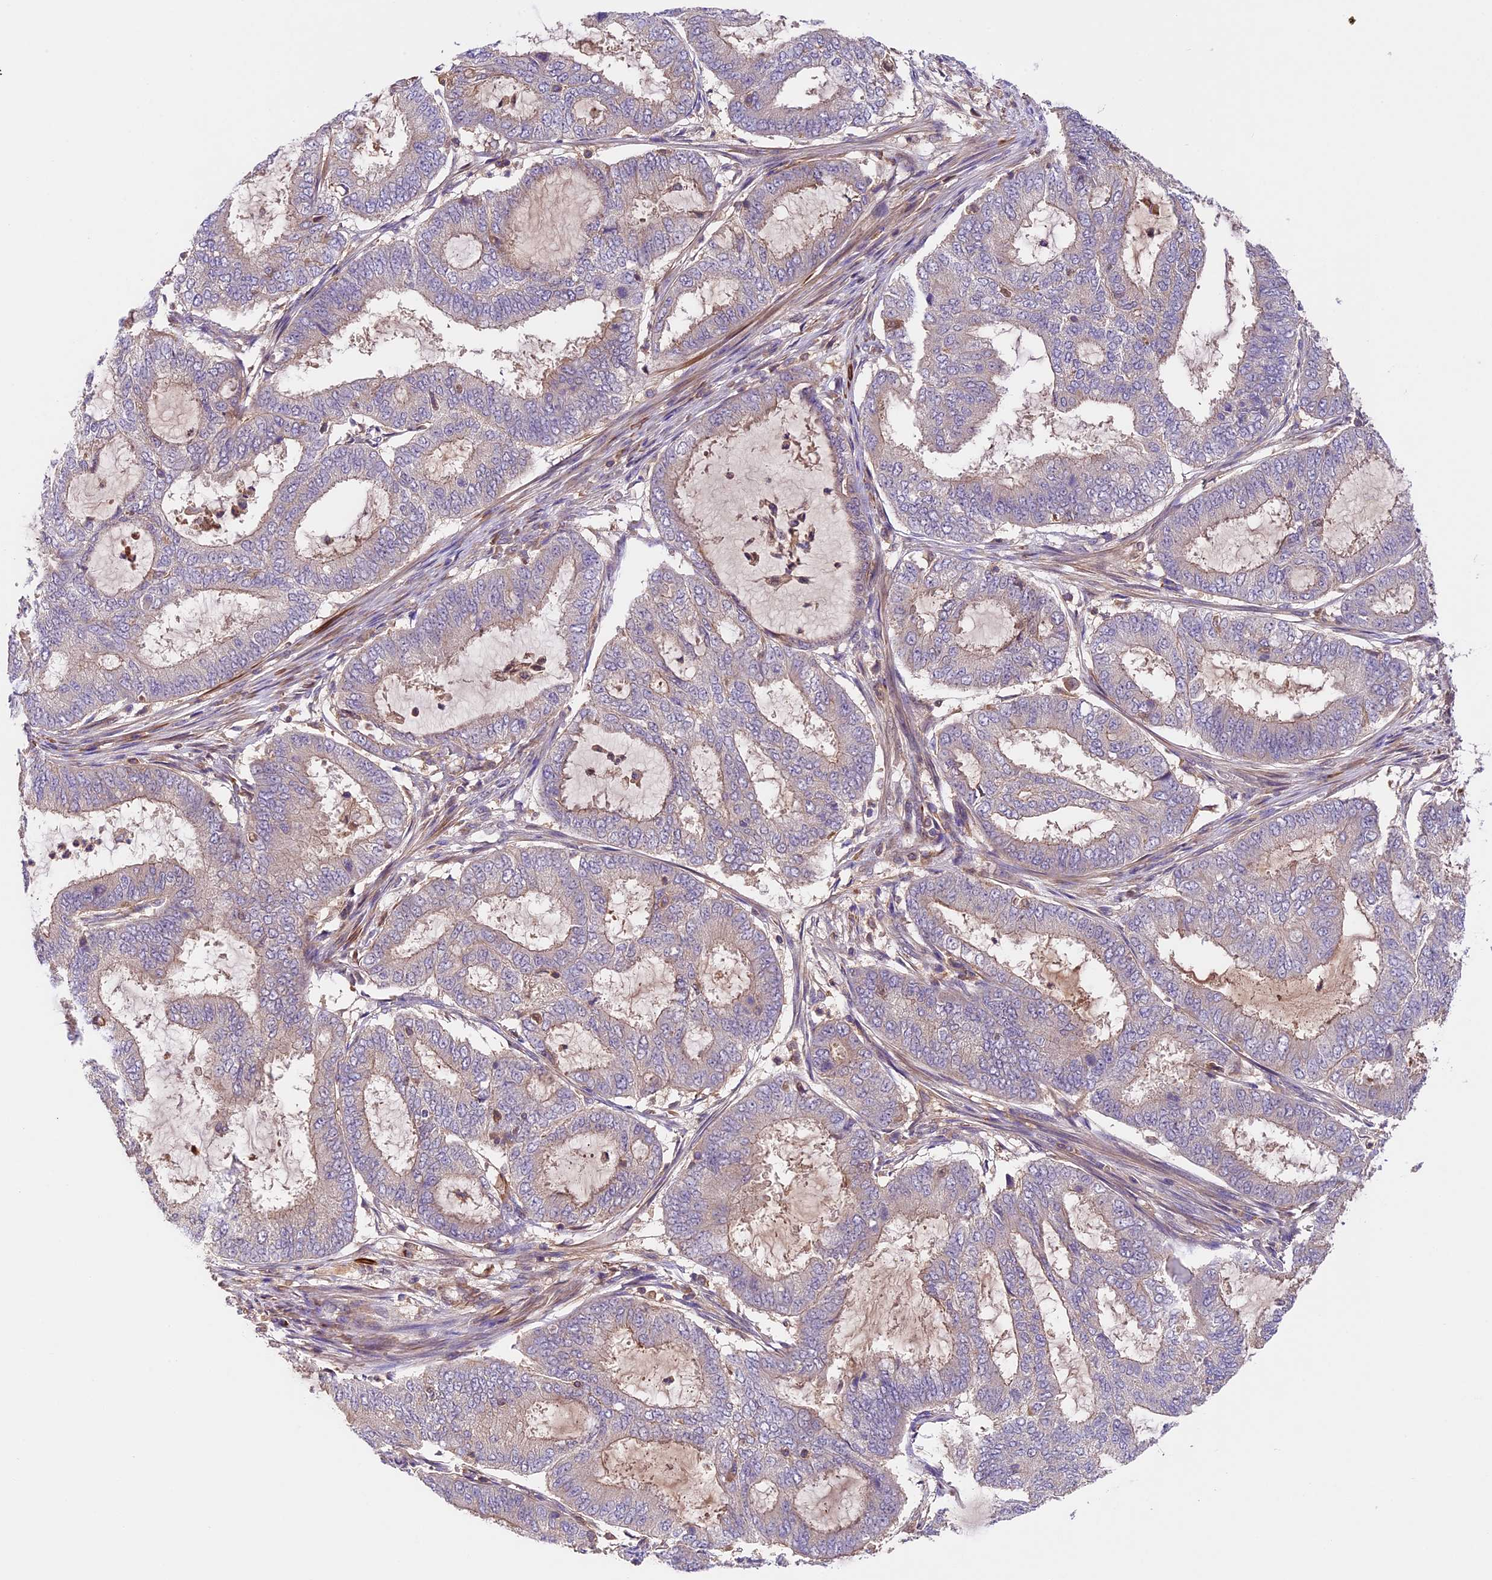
{"staining": {"intensity": "negative", "quantity": "none", "location": "none"}, "tissue": "endometrial cancer", "cell_type": "Tumor cells", "image_type": "cancer", "snomed": [{"axis": "morphology", "description": "Adenocarcinoma, NOS"}, {"axis": "topography", "description": "Endometrium"}], "caption": "Micrograph shows no protein staining in tumor cells of adenocarcinoma (endometrial) tissue.", "gene": "TBC1D1", "patient": {"sex": "female", "age": 51}}